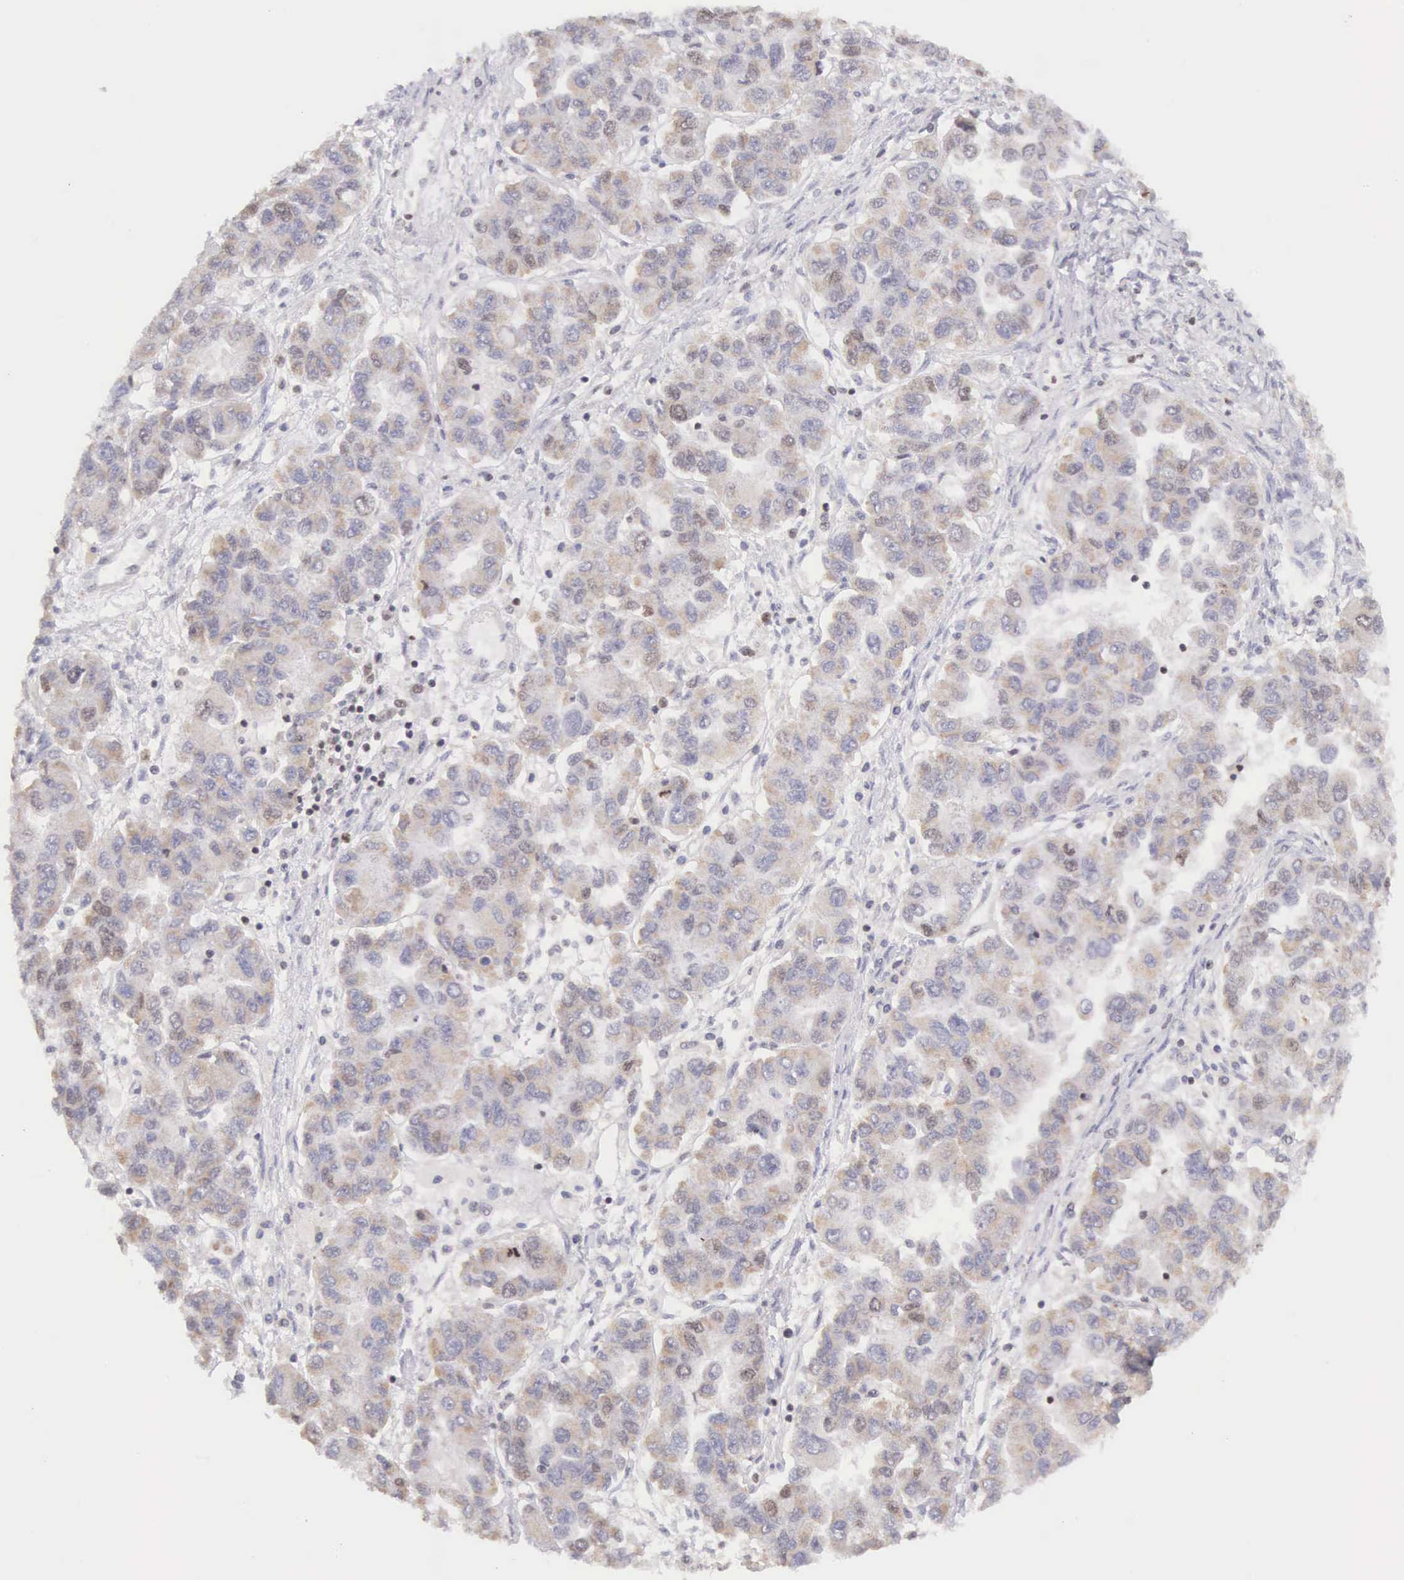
{"staining": {"intensity": "moderate", "quantity": "25%-75%", "location": "cytoplasmic/membranous,nuclear"}, "tissue": "ovarian cancer", "cell_type": "Tumor cells", "image_type": "cancer", "snomed": [{"axis": "morphology", "description": "Cystadenocarcinoma, serous, NOS"}, {"axis": "topography", "description": "Ovary"}], "caption": "DAB (3,3'-diaminobenzidine) immunohistochemical staining of human ovarian cancer displays moderate cytoplasmic/membranous and nuclear protein expression in approximately 25%-75% of tumor cells.", "gene": "VRK1", "patient": {"sex": "female", "age": 84}}